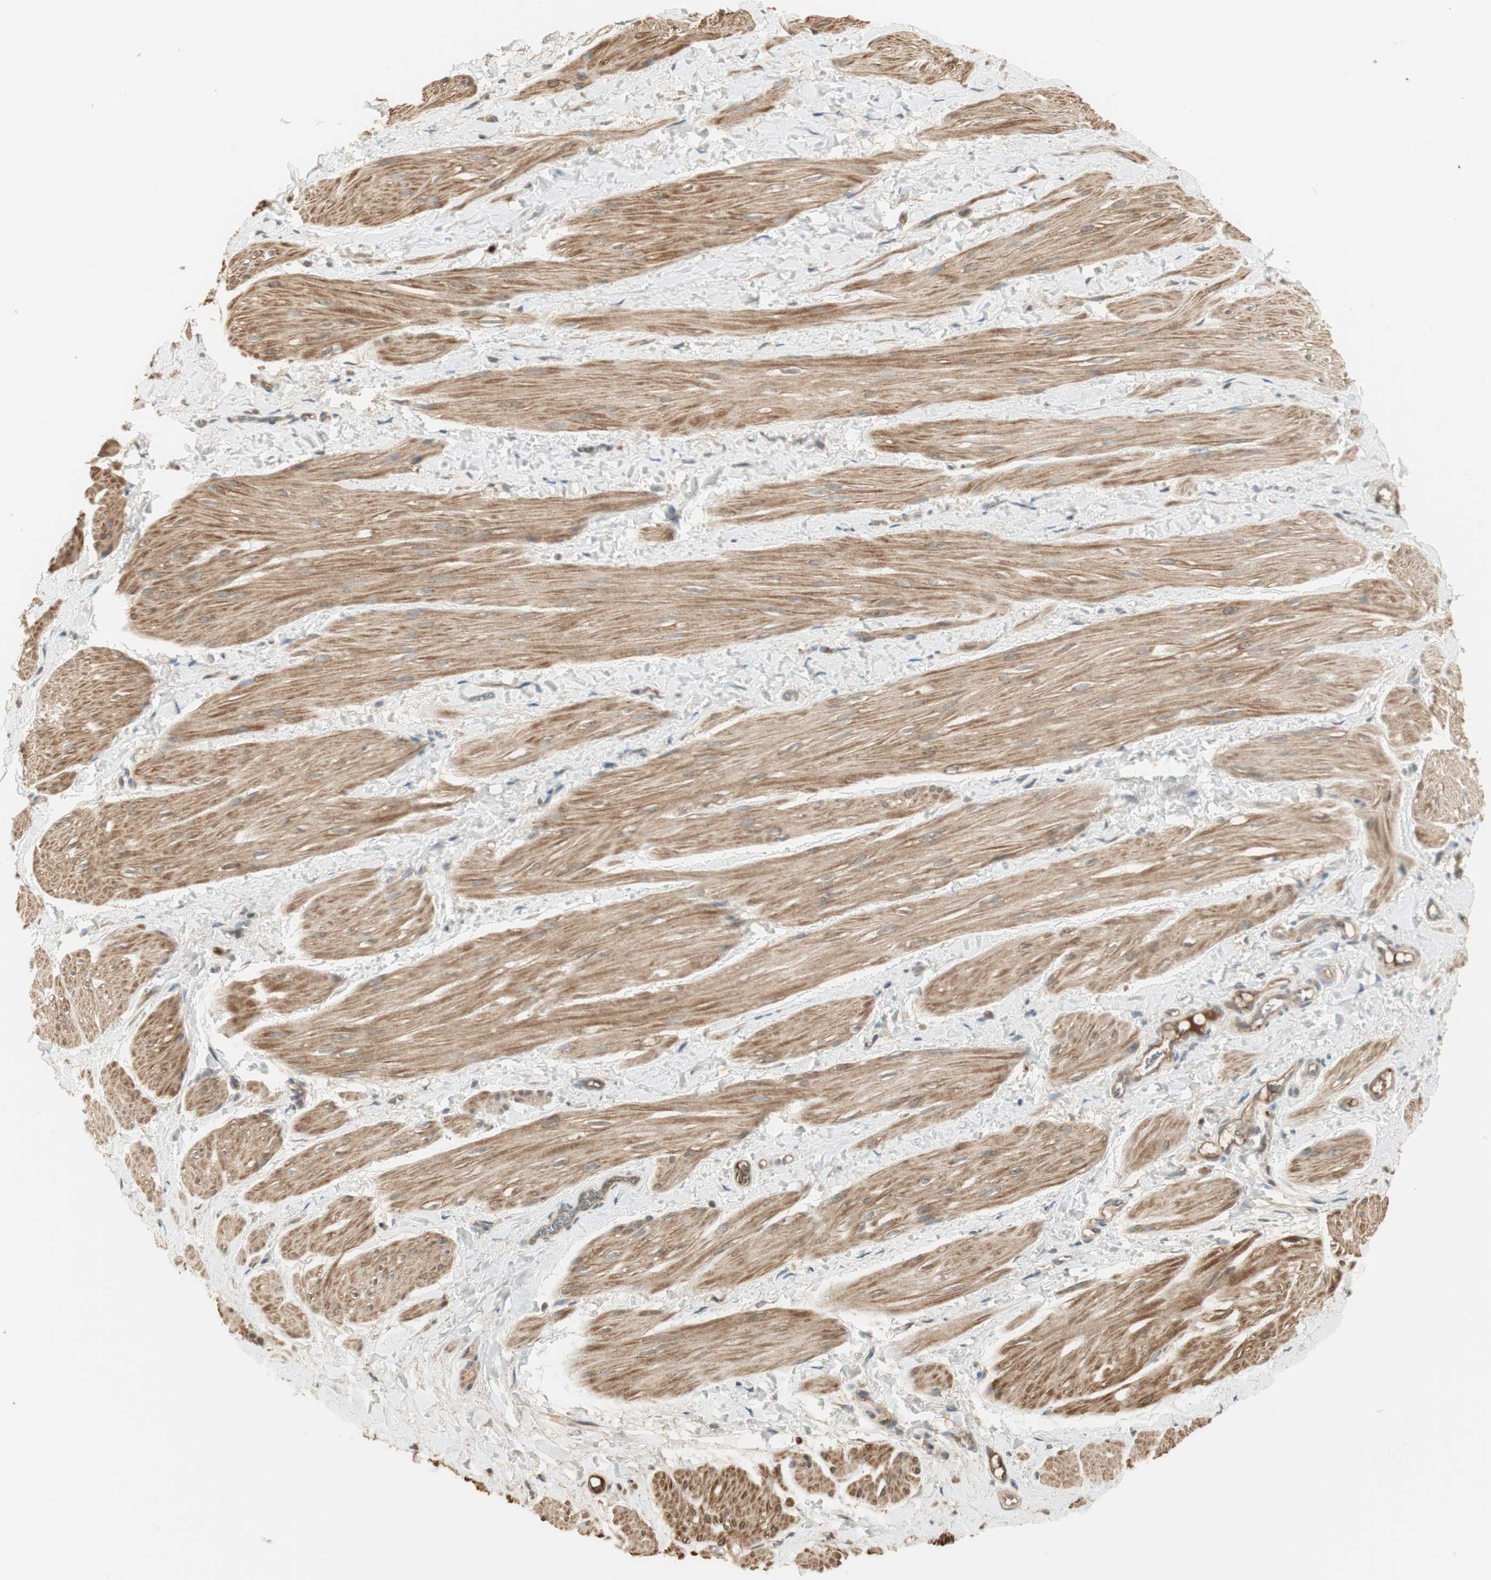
{"staining": {"intensity": "moderate", "quantity": ">75%", "location": "cytoplasmic/membranous"}, "tissue": "smooth muscle", "cell_type": "Smooth muscle cells", "image_type": "normal", "snomed": [{"axis": "morphology", "description": "Normal tissue, NOS"}, {"axis": "topography", "description": "Smooth muscle"}], "caption": "IHC photomicrograph of benign human smooth muscle stained for a protein (brown), which shows medium levels of moderate cytoplasmic/membranous expression in about >75% of smooth muscle cells.", "gene": "PFDN5", "patient": {"sex": "male", "age": 16}}